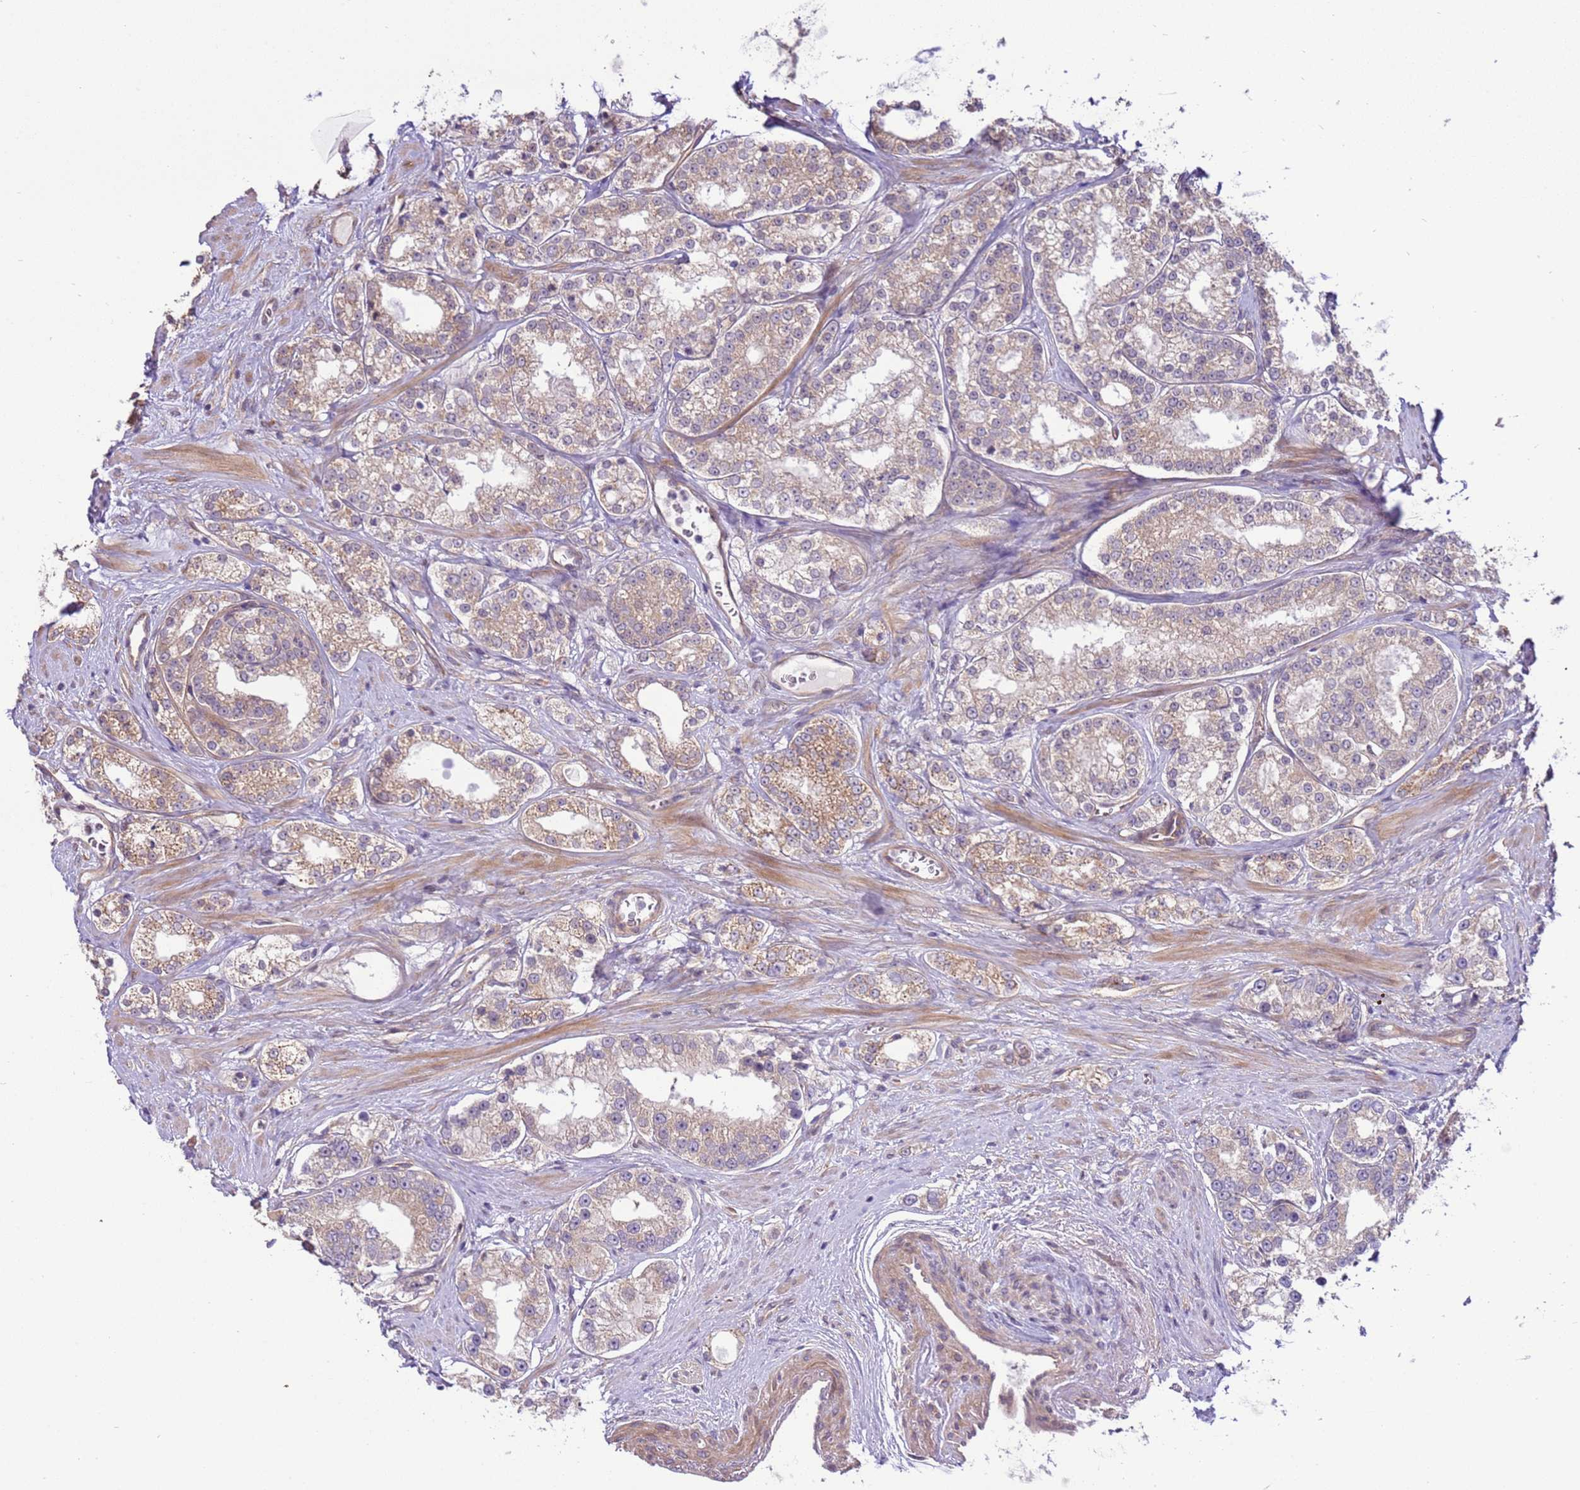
{"staining": {"intensity": "moderate", "quantity": "25%-75%", "location": "cytoplasmic/membranous"}, "tissue": "prostate cancer", "cell_type": "Tumor cells", "image_type": "cancer", "snomed": [{"axis": "morphology", "description": "Normal tissue, NOS"}, {"axis": "morphology", "description": "Adenocarcinoma, High grade"}, {"axis": "topography", "description": "Prostate"}], "caption": "Protein staining demonstrates moderate cytoplasmic/membranous positivity in about 25%-75% of tumor cells in prostate cancer. The staining is performed using DAB (3,3'-diaminobenzidine) brown chromogen to label protein expression. The nuclei are counter-stained blue using hematoxylin.", "gene": "SCARA3", "patient": {"sex": "male", "age": 83}}